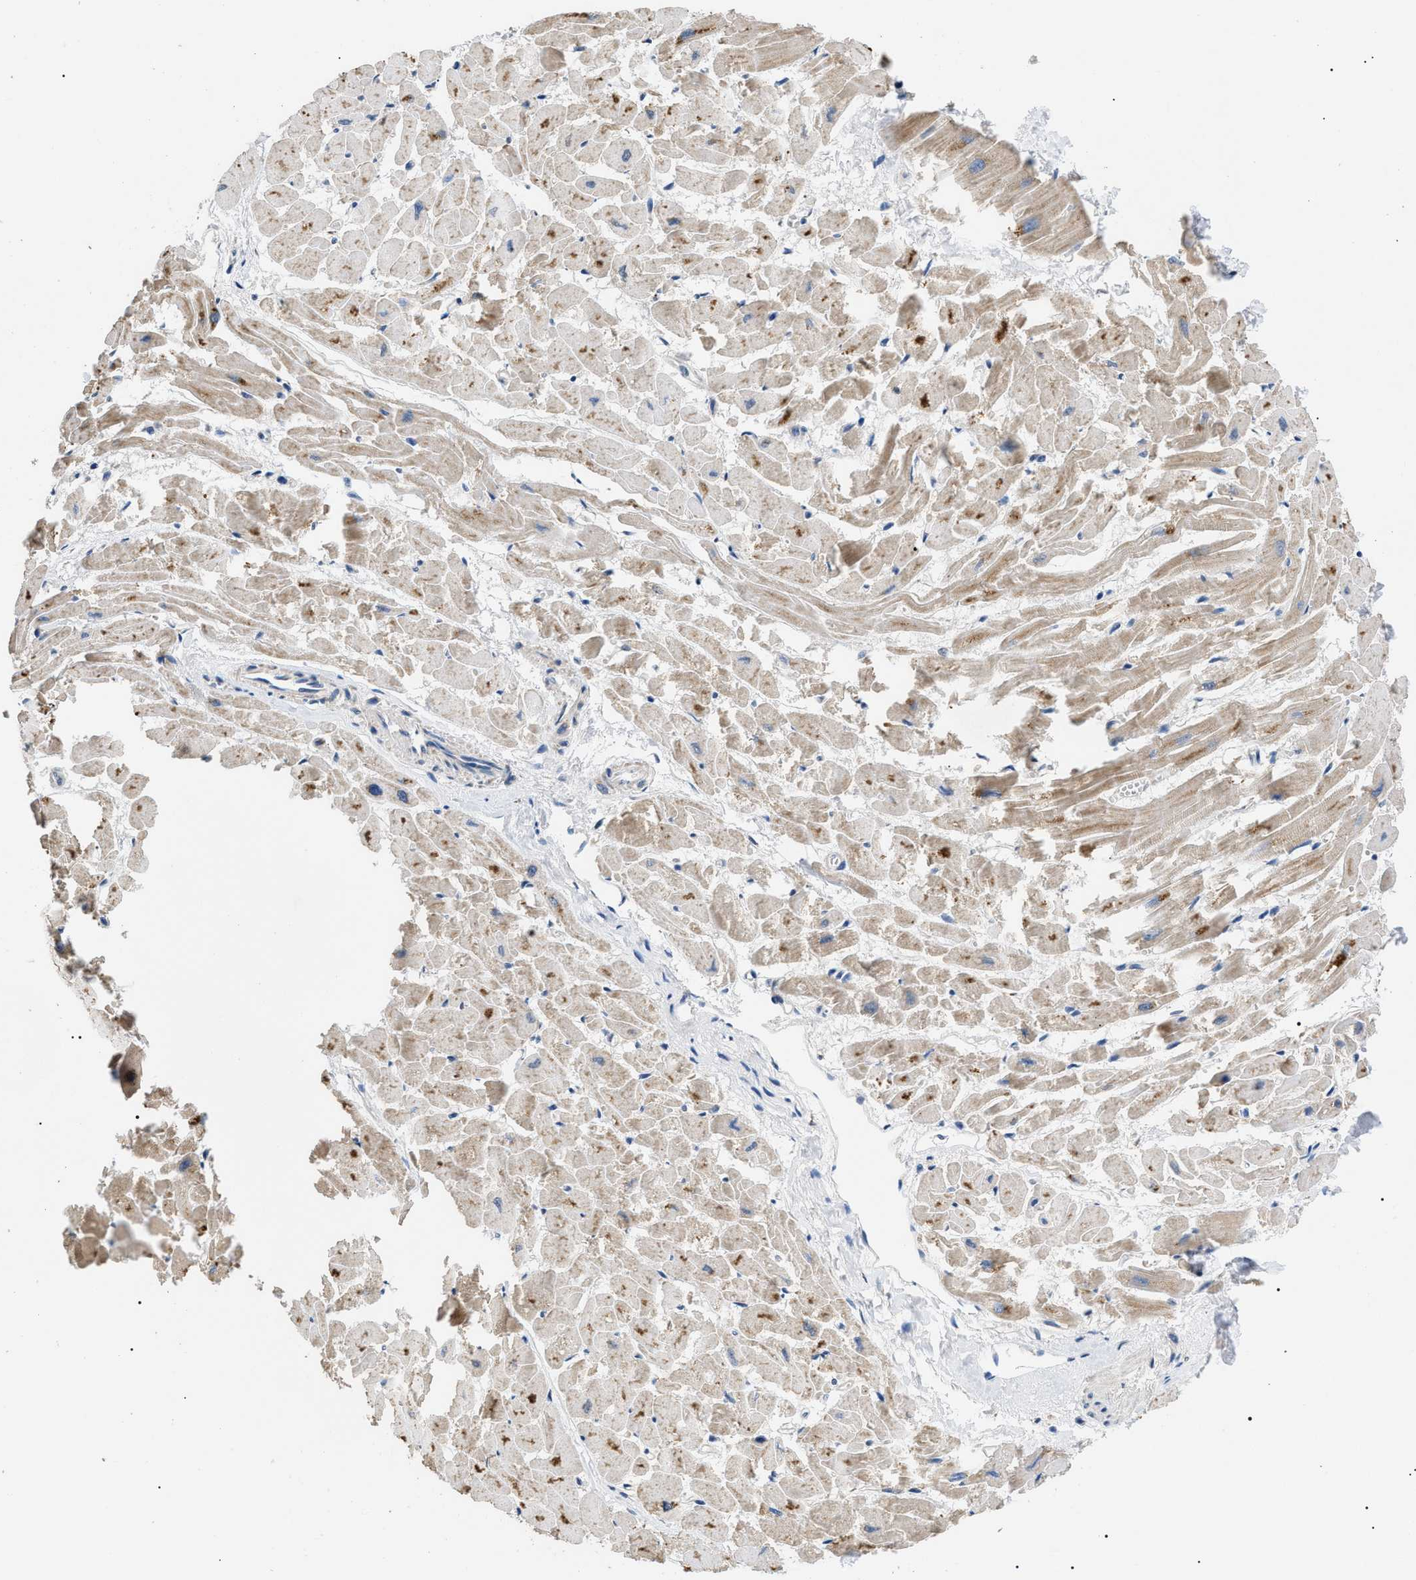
{"staining": {"intensity": "moderate", "quantity": "25%-75%", "location": "cytoplasmic/membranous"}, "tissue": "heart muscle", "cell_type": "Cardiomyocytes", "image_type": "normal", "snomed": [{"axis": "morphology", "description": "Normal tissue, NOS"}, {"axis": "topography", "description": "Heart"}], "caption": "The immunohistochemical stain shows moderate cytoplasmic/membranous positivity in cardiomyocytes of normal heart muscle. The staining was performed using DAB (3,3'-diaminobenzidine) to visualize the protein expression in brown, while the nuclei were stained in blue with hematoxylin (Magnification: 20x).", "gene": "TOMM6", "patient": {"sex": "female", "age": 19}}